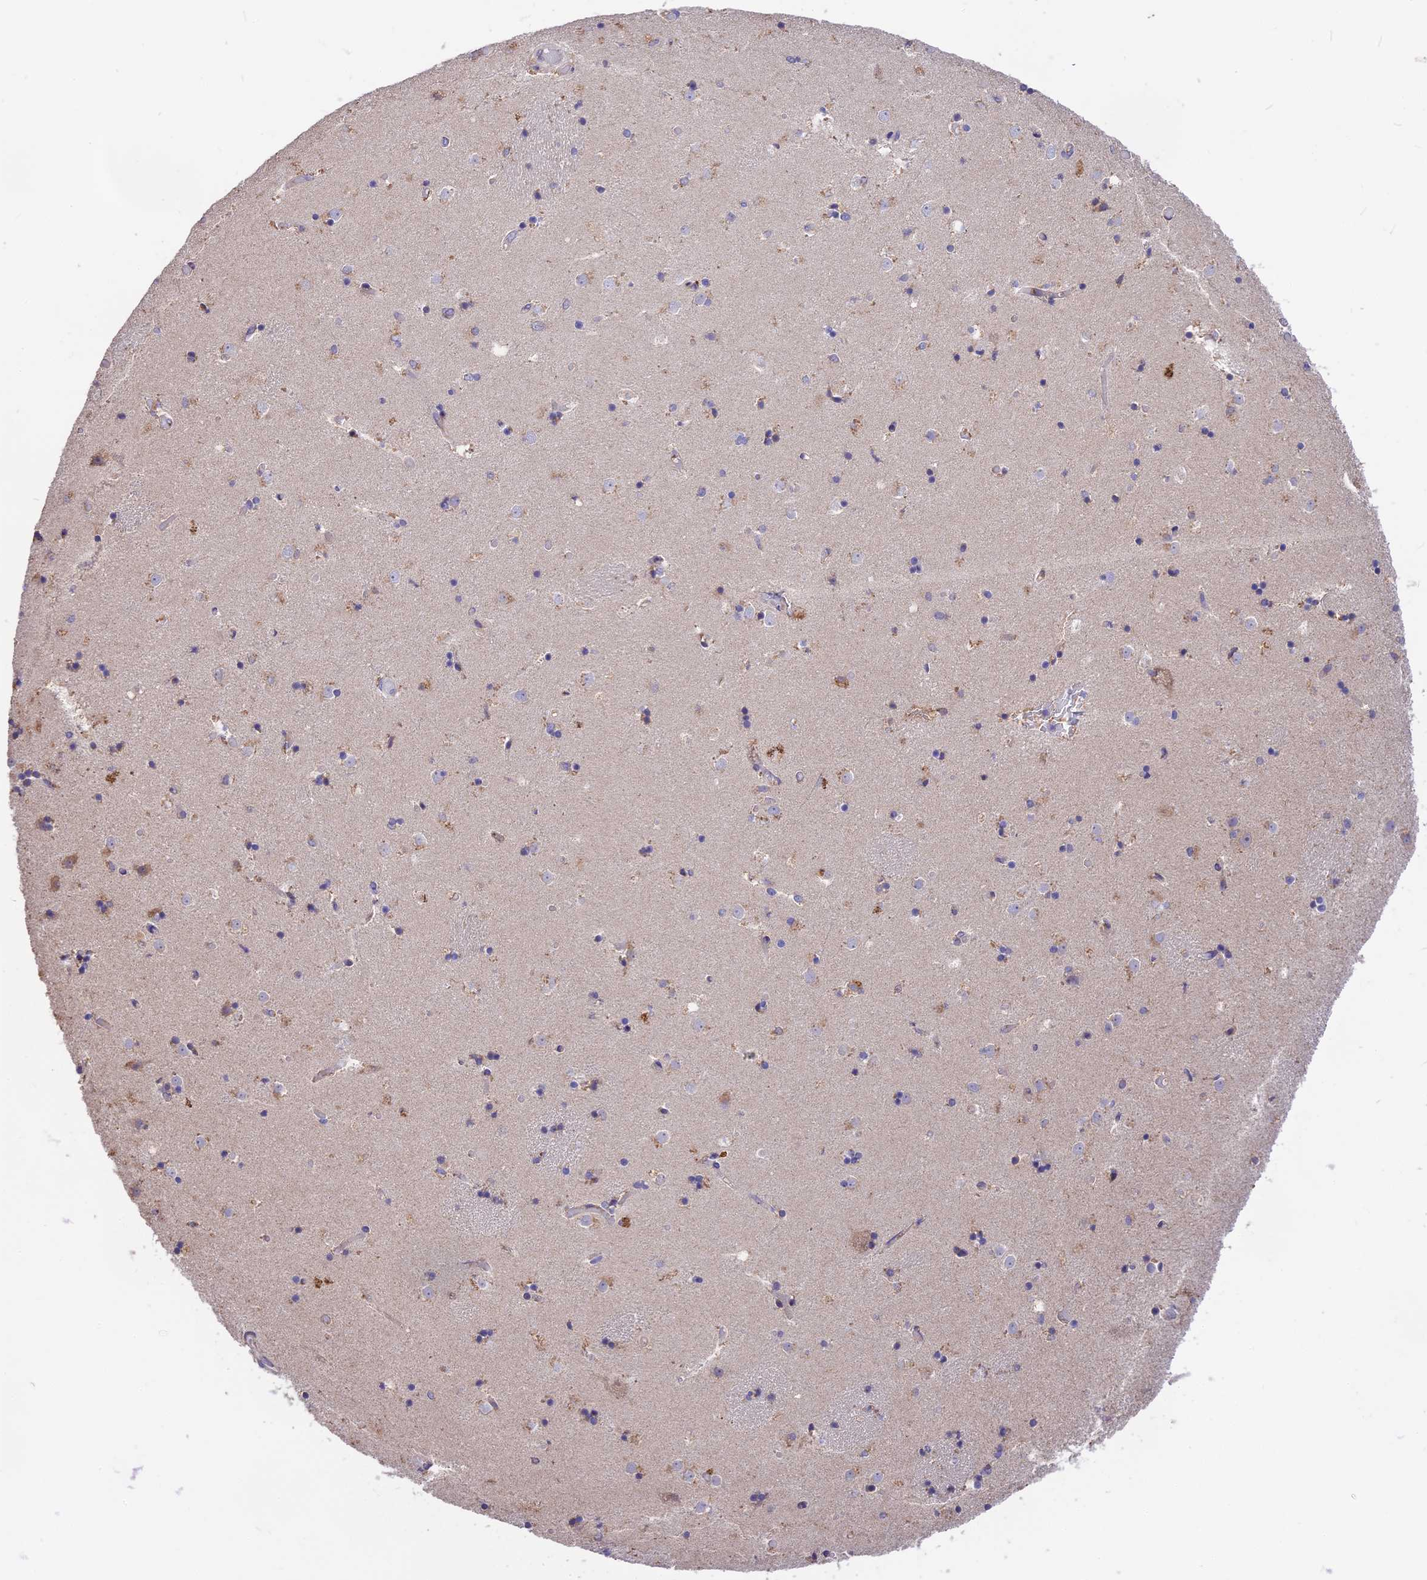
{"staining": {"intensity": "weak", "quantity": "<25%", "location": "cytoplasmic/membranous"}, "tissue": "caudate", "cell_type": "Glial cells", "image_type": "normal", "snomed": [{"axis": "morphology", "description": "Normal tissue, NOS"}, {"axis": "topography", "description": "Lateral ventricle wall"}], "caption": "Immunohistochemistry histopathology image of normal human caudate stained for a protein (brown), which reveals no positivity in glial cells.", "gene": "NUDT8", "patient": {"sex": "female", "age": 52}}